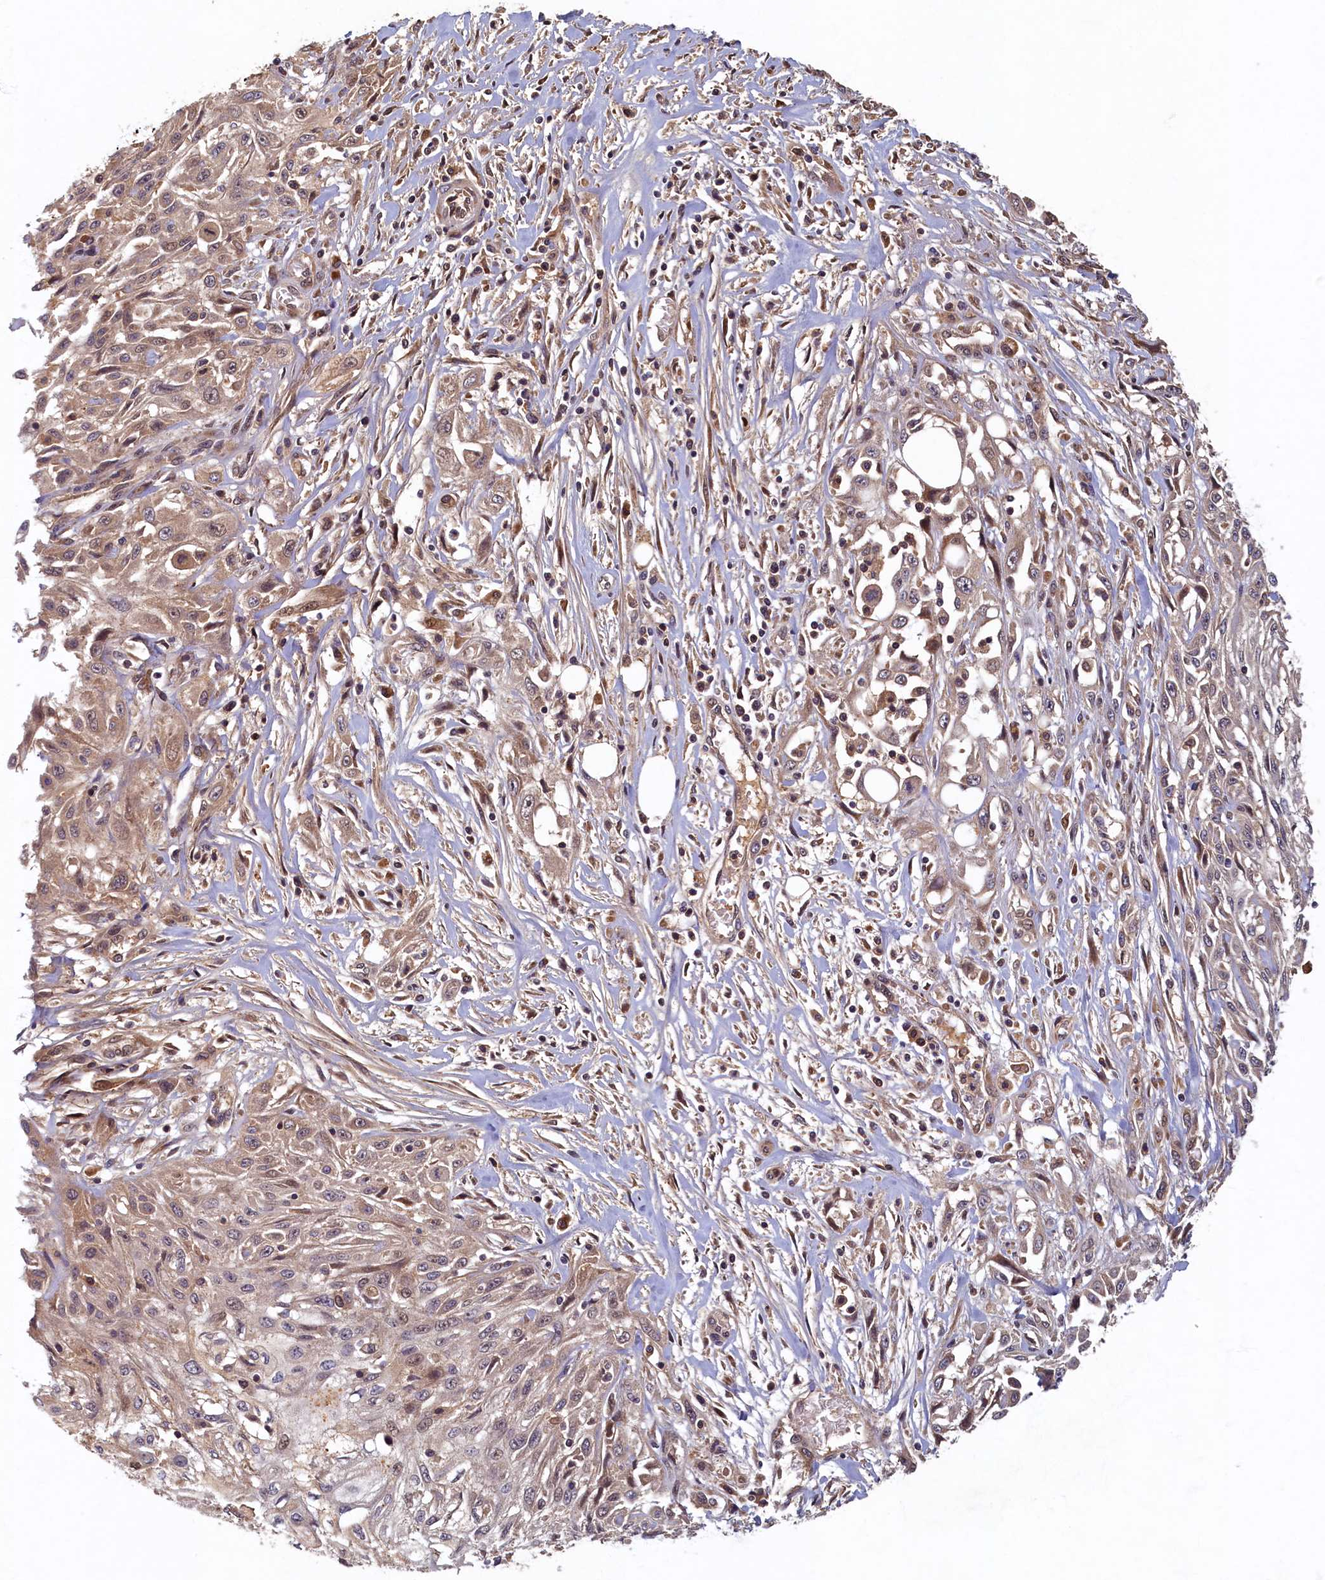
{"staining": {"intensity": "weak", "quantity": ">75%", "location": "cytoplasmic/membranous"}, "tissue": "skin cancer", "cell_type": "Tumor cells", "image_type": "cancer", "snomed": [{"axis": "morphology", "description": "Squamous cell carcinoma, NOS"}, {"axis": "morphology", "description": "Squamous cell carcinoma, metastatic, NOS"}, {"axis": "topography", "description": "Skin"}, {"axis": "topography", "description": "Lymph node"}], "caption": "Tumor cells exhibit weak cytoplasmic/membranous expression in approximately >75% of cells in metastatic squamous cell carcinoma (skin).", "gene": "LCMT2", "patient": {"sex": "male", "age": 75}}